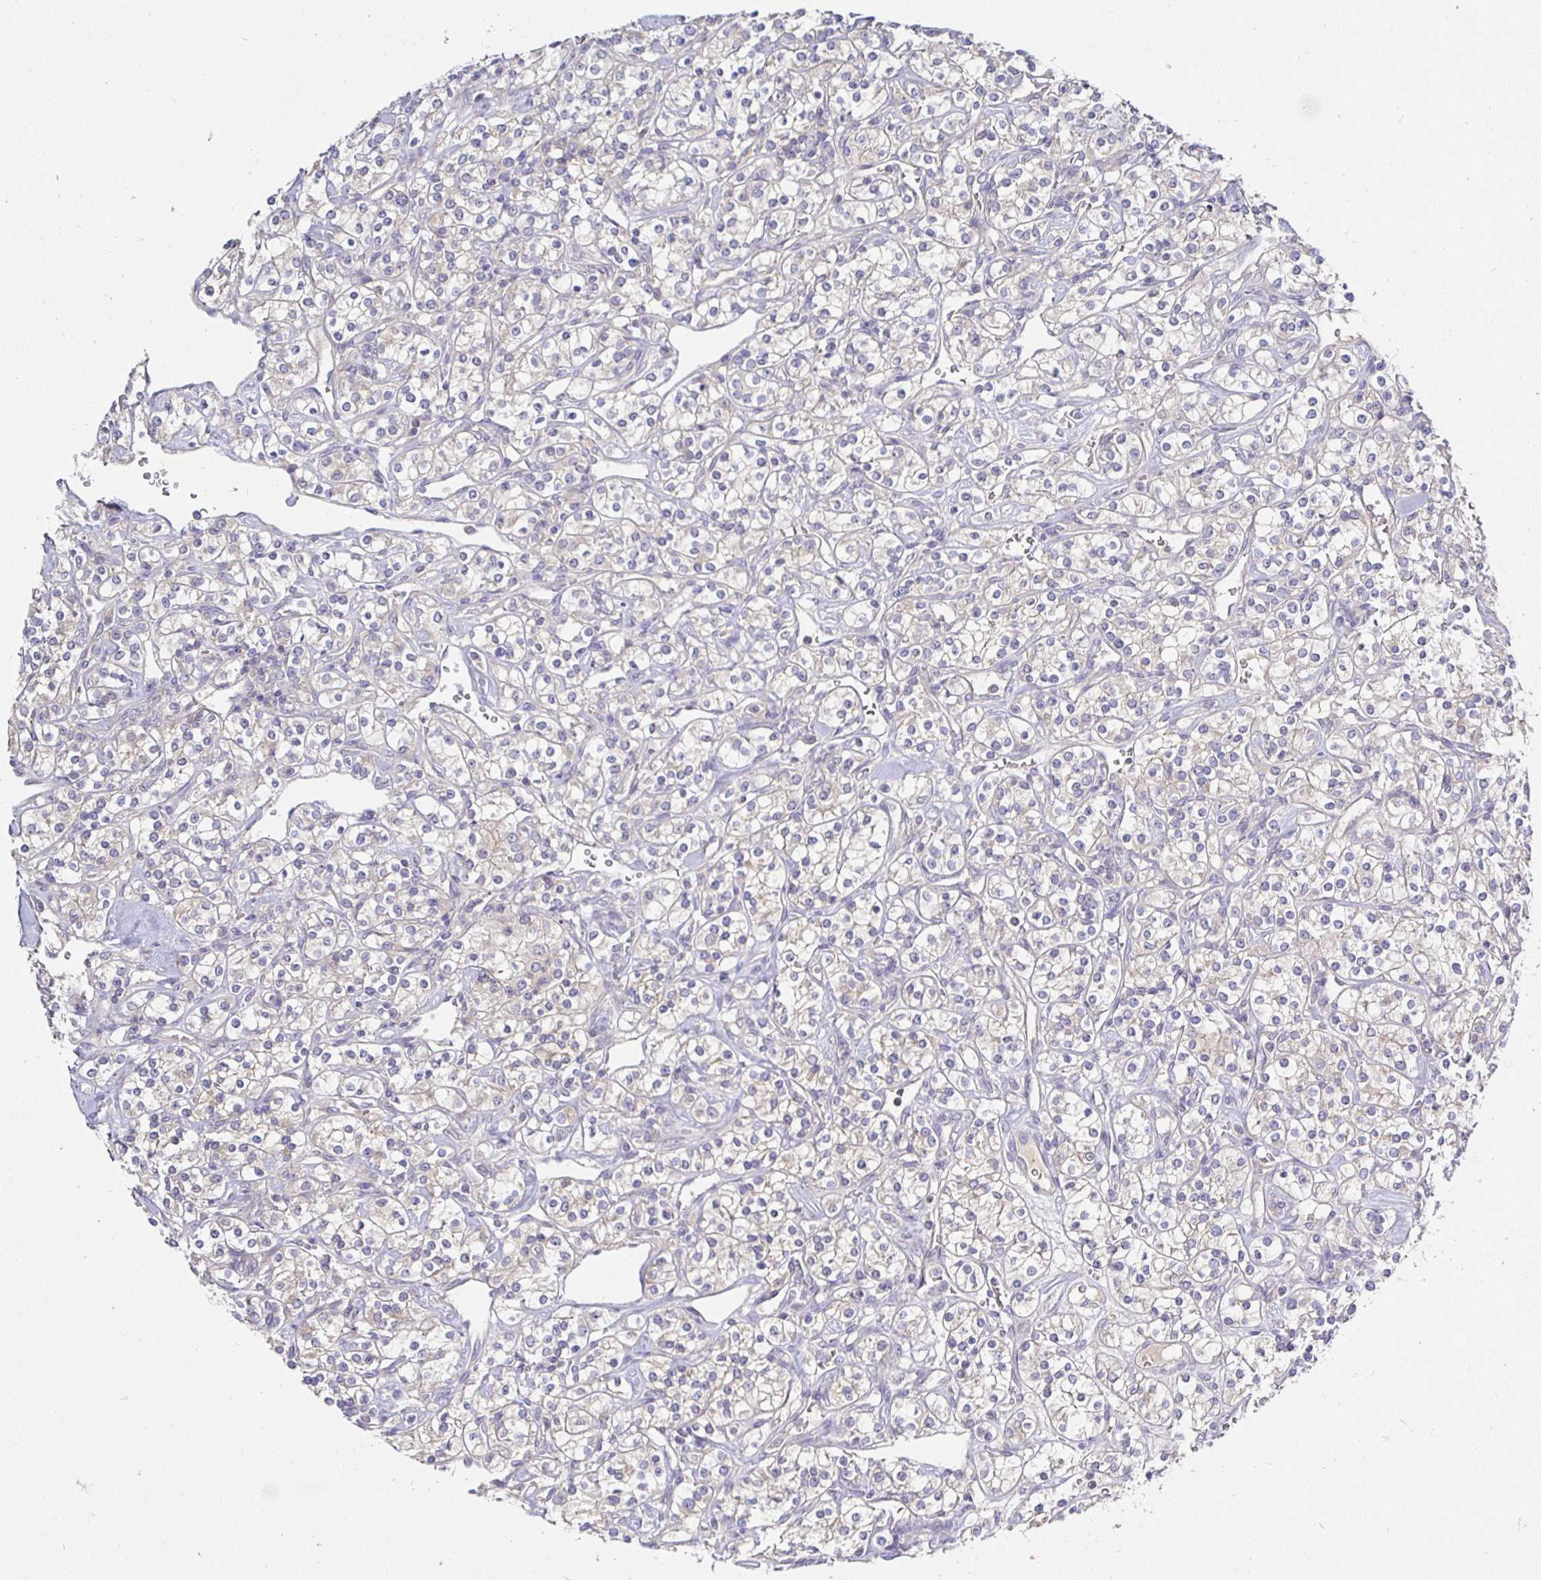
{"staining": {"intensity": "negative", "quantity": "none", "location": "none"}, "tissue": "renal cancer", "cell_type": "Tumor cells", "image_type": "cancer", "snomed": [{"axis": "morphology", "description": "Adenocarcinoma, NOS"}, {"axis": "topography", "description": "Kidney"}], "caption": "Immunohistochemistry of human adenocarcinoma (renal) reveals no expression in tumor cells. (Immunohistochemistry (ihc), brightfield microscopy, high magnification).", "gene": "KIF21A", "patient": {"sex": "male", "age": 77}}